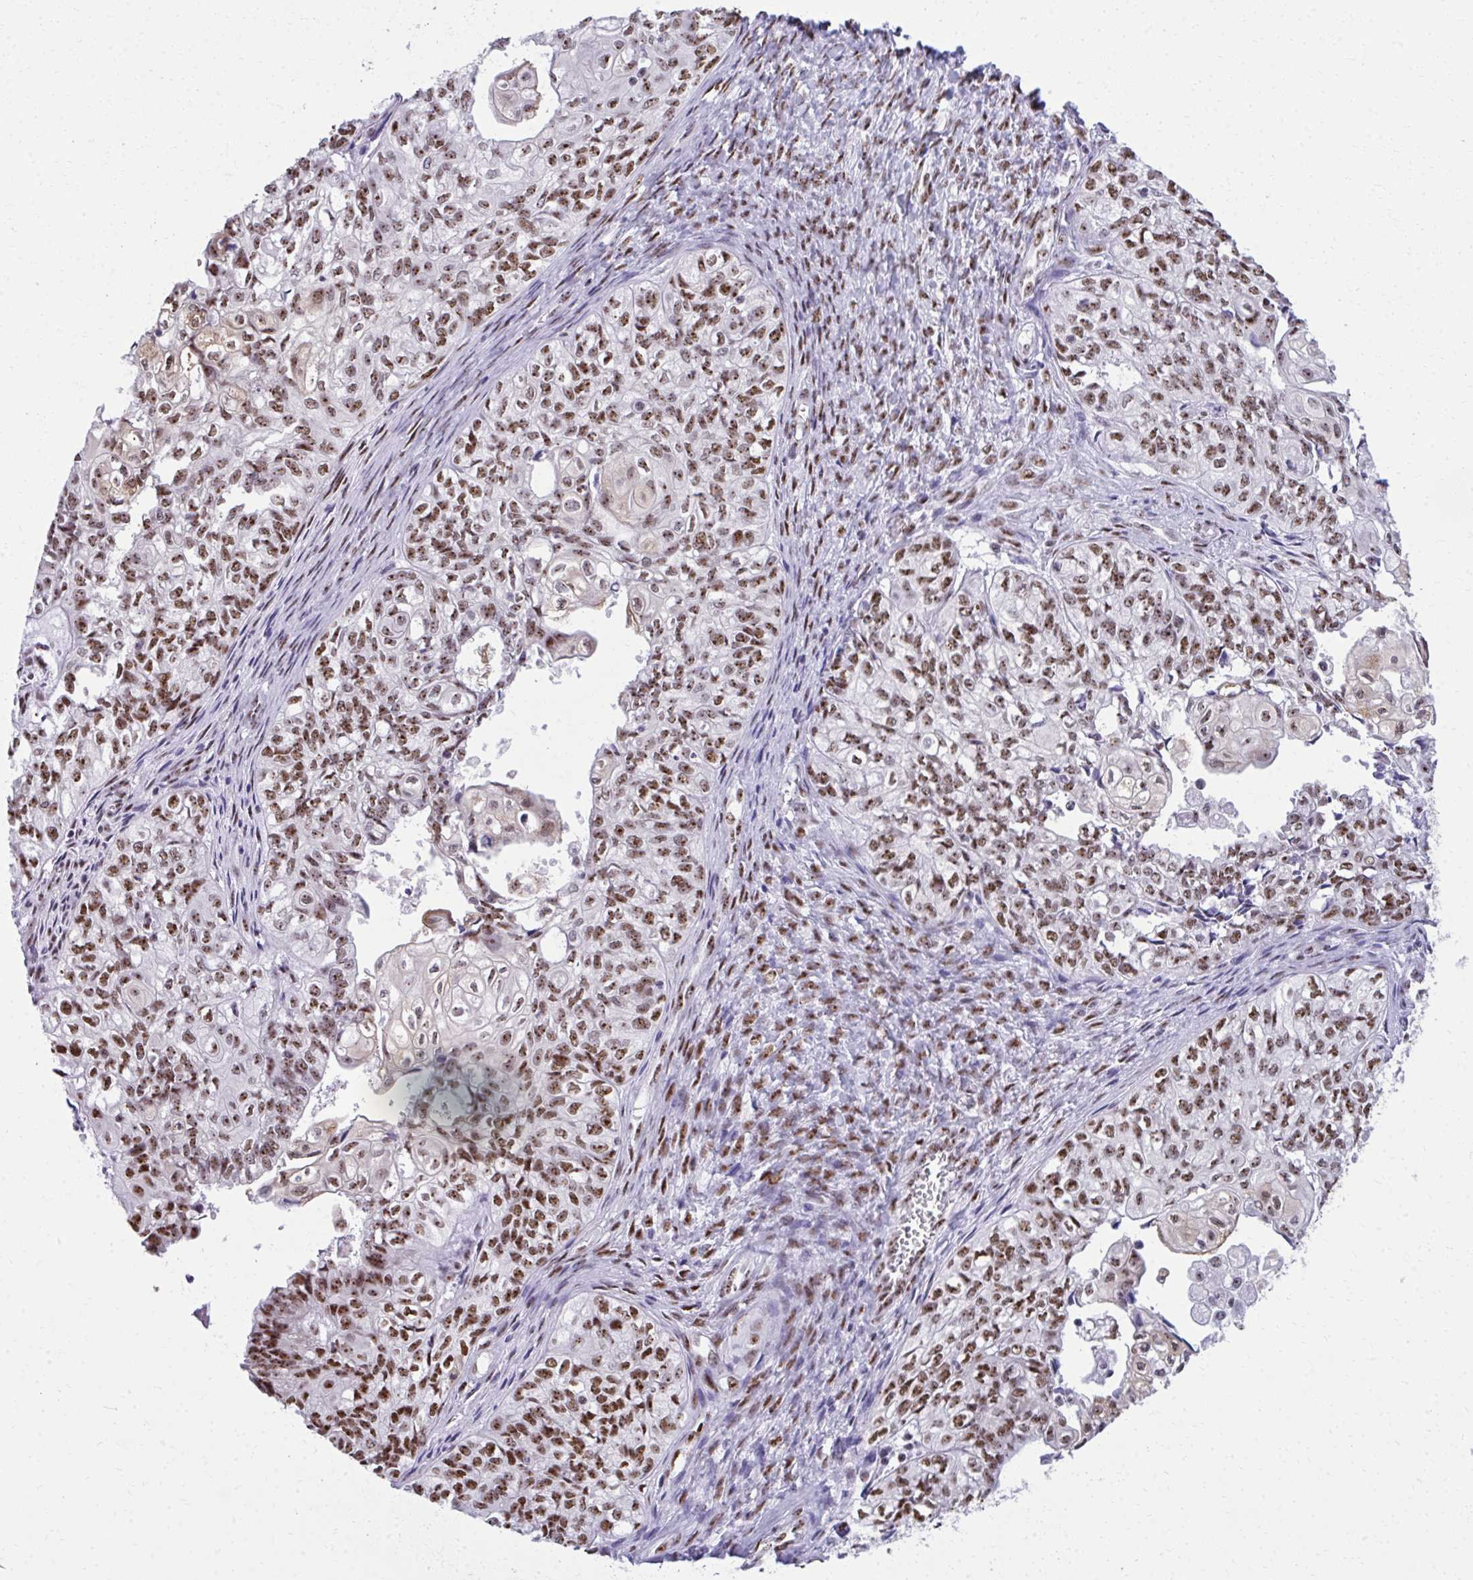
{"staining": {"intensity": "strong", "quantity": ">75%", "location": "nuclear"}, "tissue": "ovarian cancer", "cell_type": "Tumor cells", "image_type": "cancer", "snomed": [{"axis": "morphology", "description": "Carcinoma, endometroid"}, {"axis": "topography", "description": "Ovary"}], "caption": "IHC micrograph of neoplastic tissue: human ovarian cancer (endometroid carcinoma) stained using IHC reveals high levels of strong protein expression localized specifically in the nuclear of tumor cells, appearing as a nuclear brown color.", "gene": "PELP1", "patient": {"sex": "female", "age": 64}}